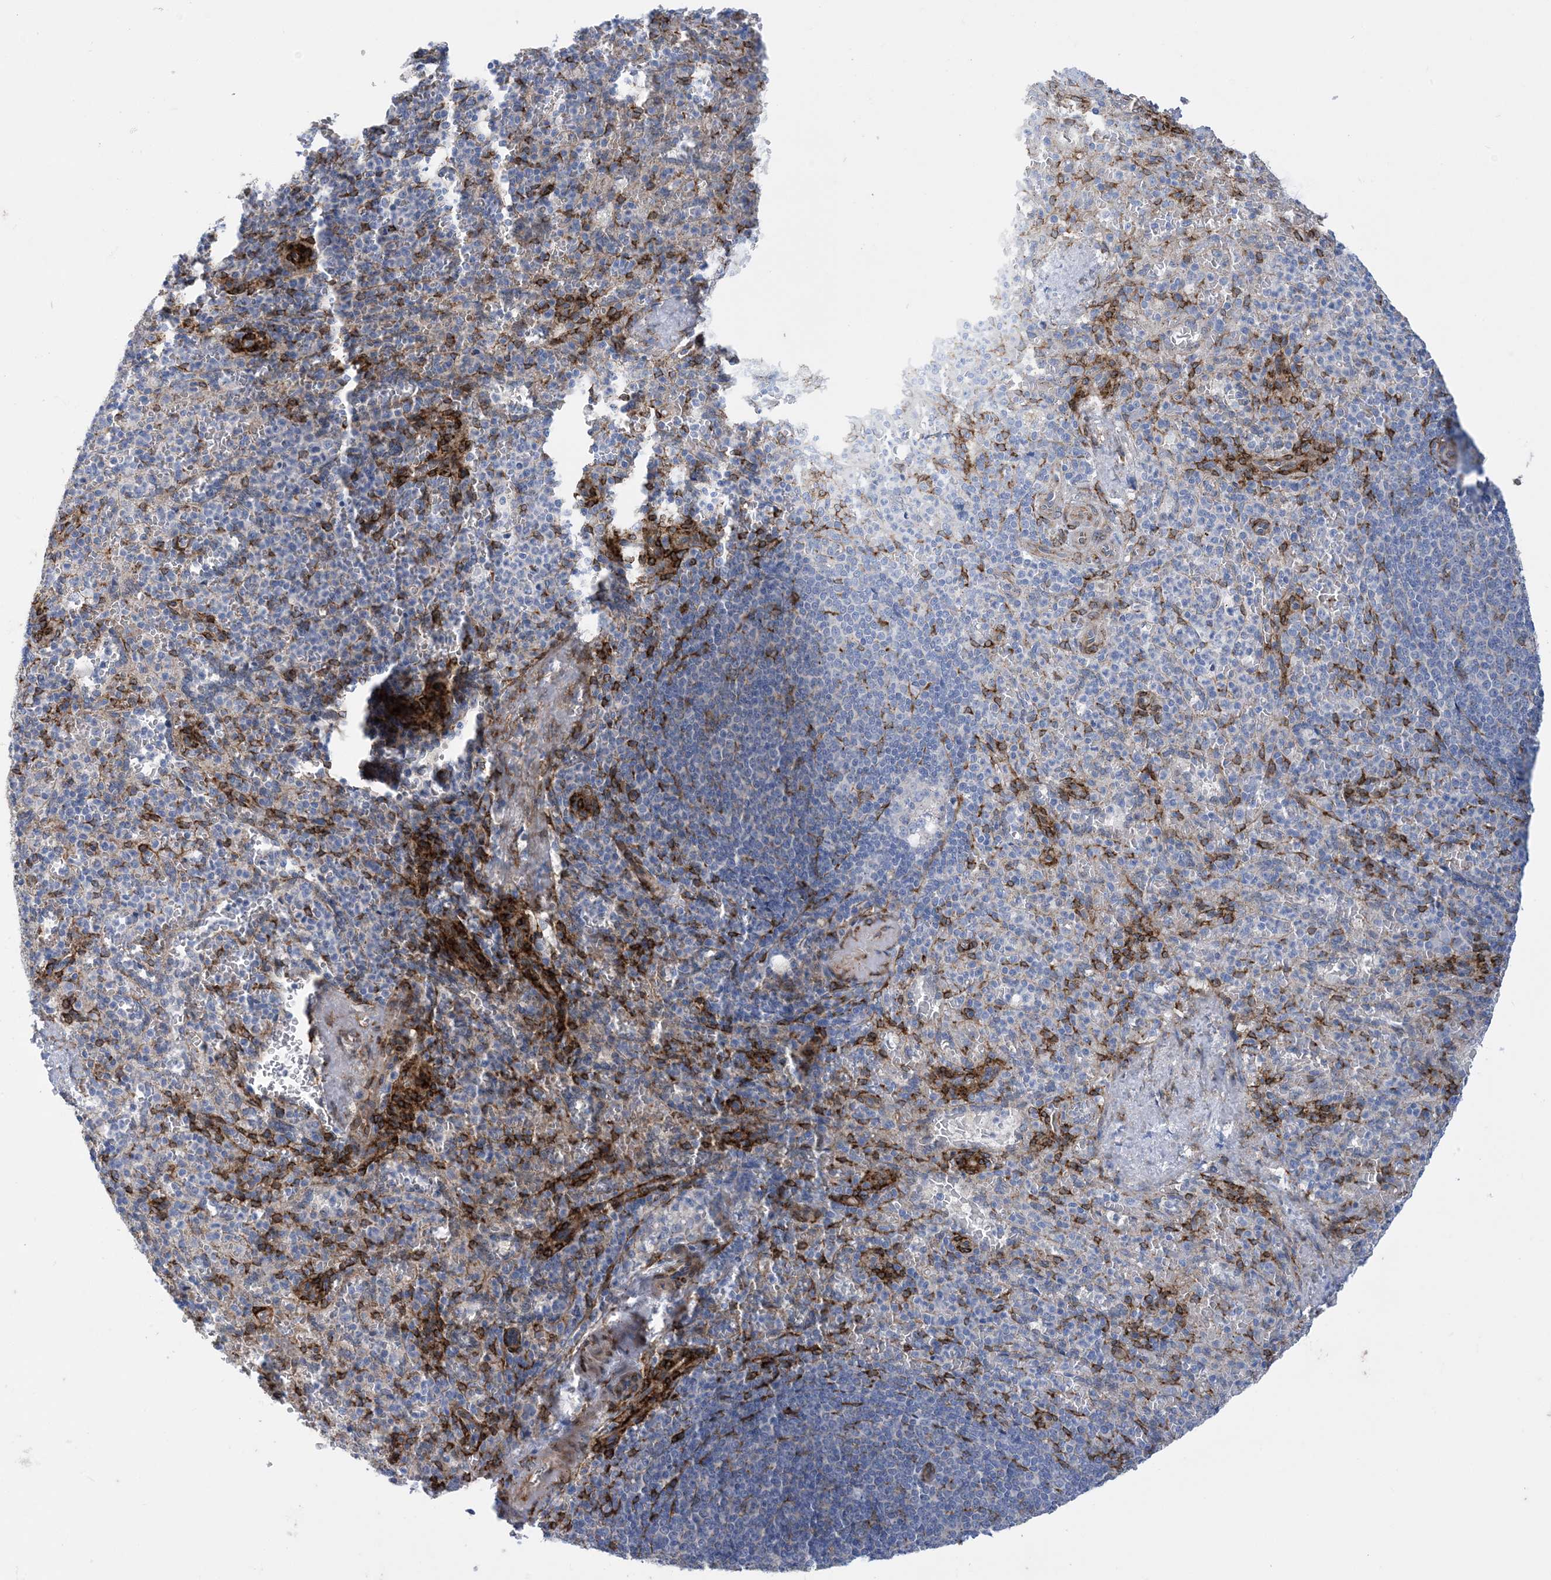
{"staining": {"intensity": "moderate", "quantity": "<25%", "location": "cytoplasmic/membranous"}, "tissue": "spleen", "cell_type": "Cells in red pulp", "image_type": "normal", "snomed": [{"axis": "morphology", "description": "Normal tissue, NOS"}, {"axis": "topography", "description": "Spleen"}], "caption": "A brown stain labels moderate cytoplasmic/membranous expression of a protein in cells in red pulp of benign spleen. The staining was performed using DAB (3,3'-diaminobenzidine), with brown indicating positive protein expression. Nuclei are stained blue with hematoxylin.", "gene": "RBMS3", "patient": {"sex": "female", "age": 74}}